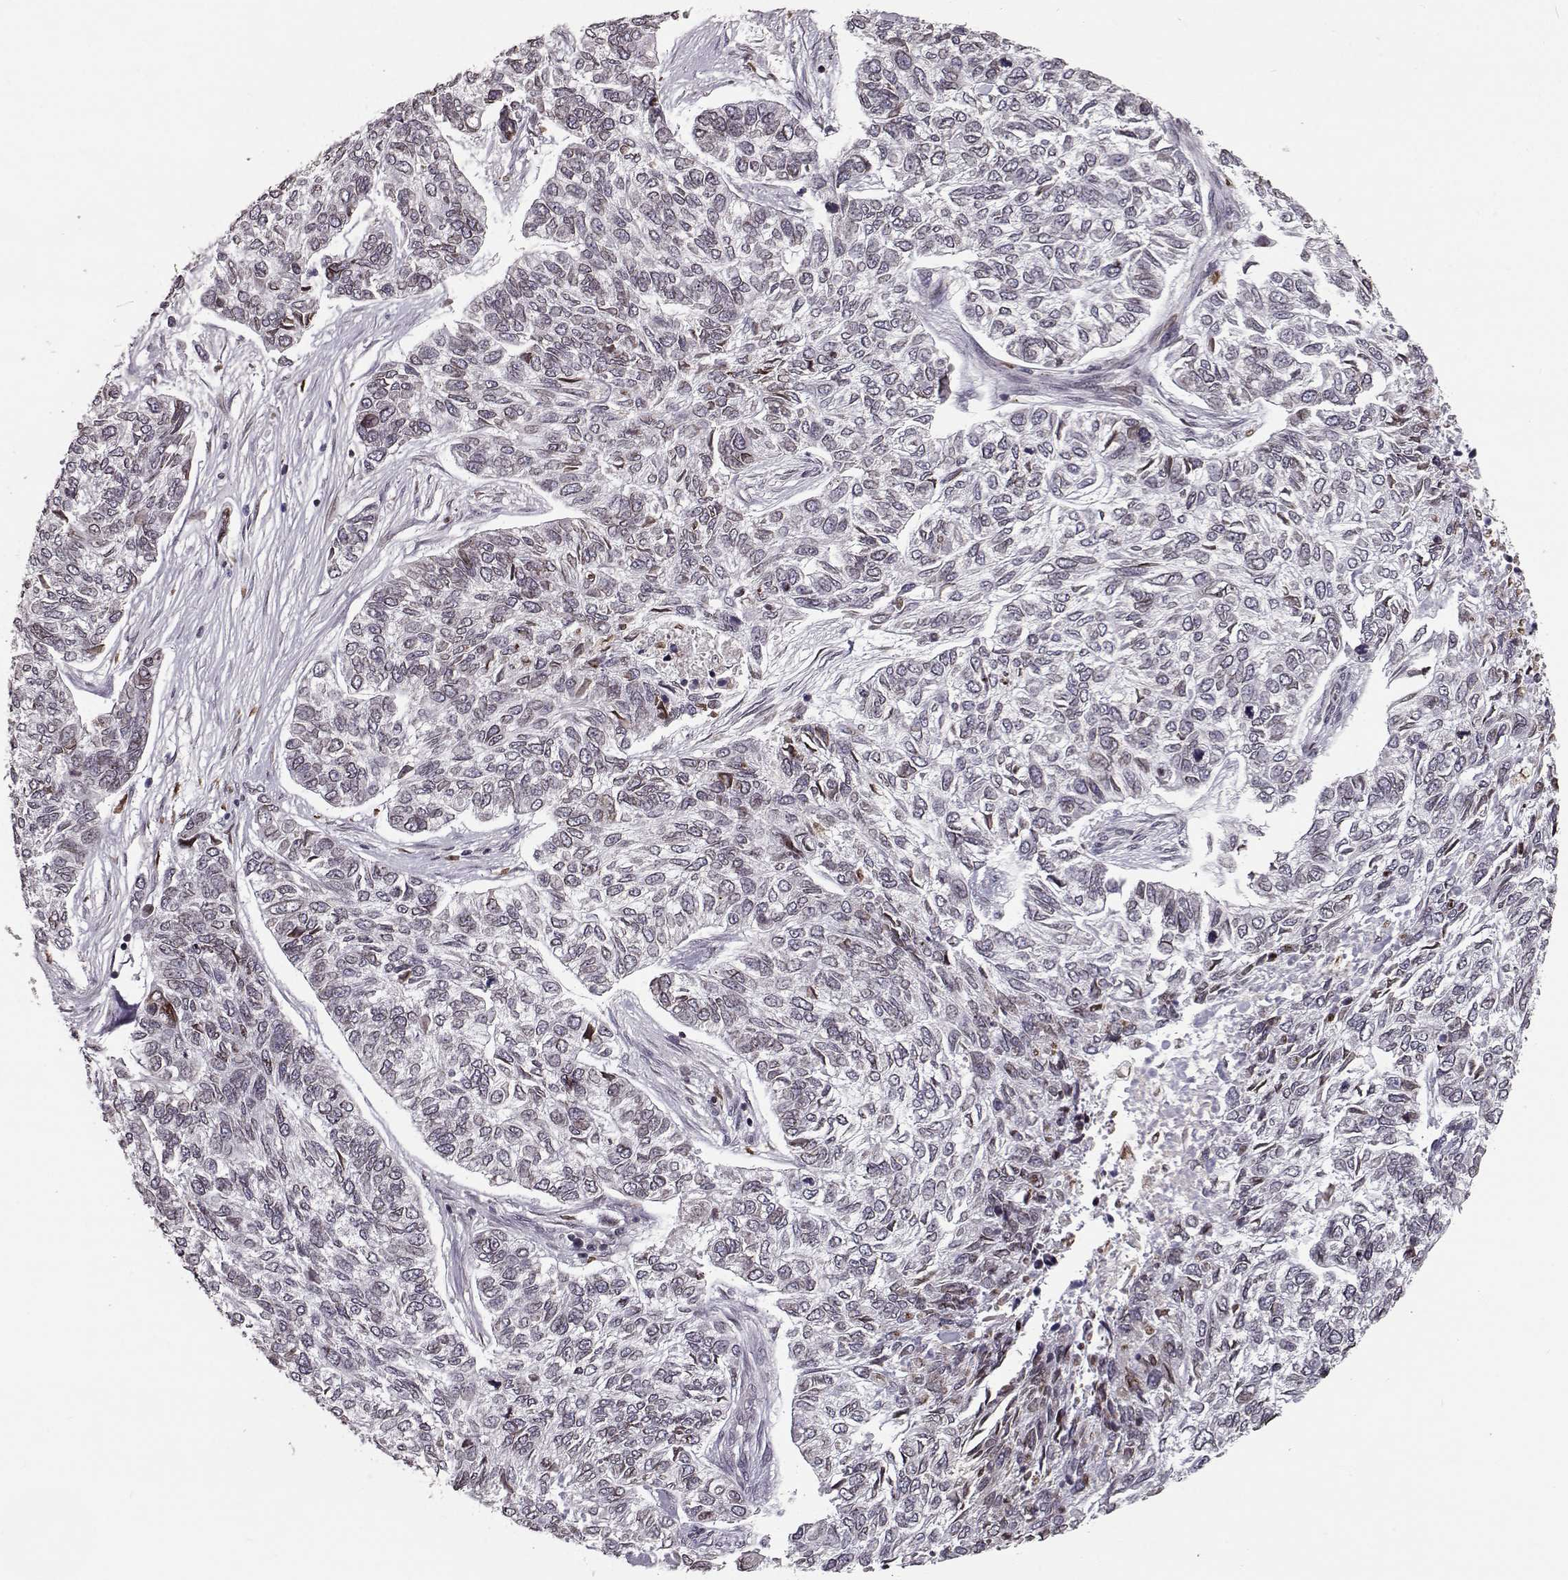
{"staining": {"intensity": "negative", "quantity": "none", "location": "none"}, "tissue": "skin cancer", "cell_type": "Tumor cells", "image_type": "cancer", "snomed": [{"axis": "morphology", "description": "Basal cell carcinoma"}, {"axis": "topography", "description": "Skin"}], "caption": "Protein analysis of skin cancer (basal cell carcinoma) exhibits no significant positivity in tumor cells.", "gene": "NUP37", "patient": {"sex": "female", "age": 65}}